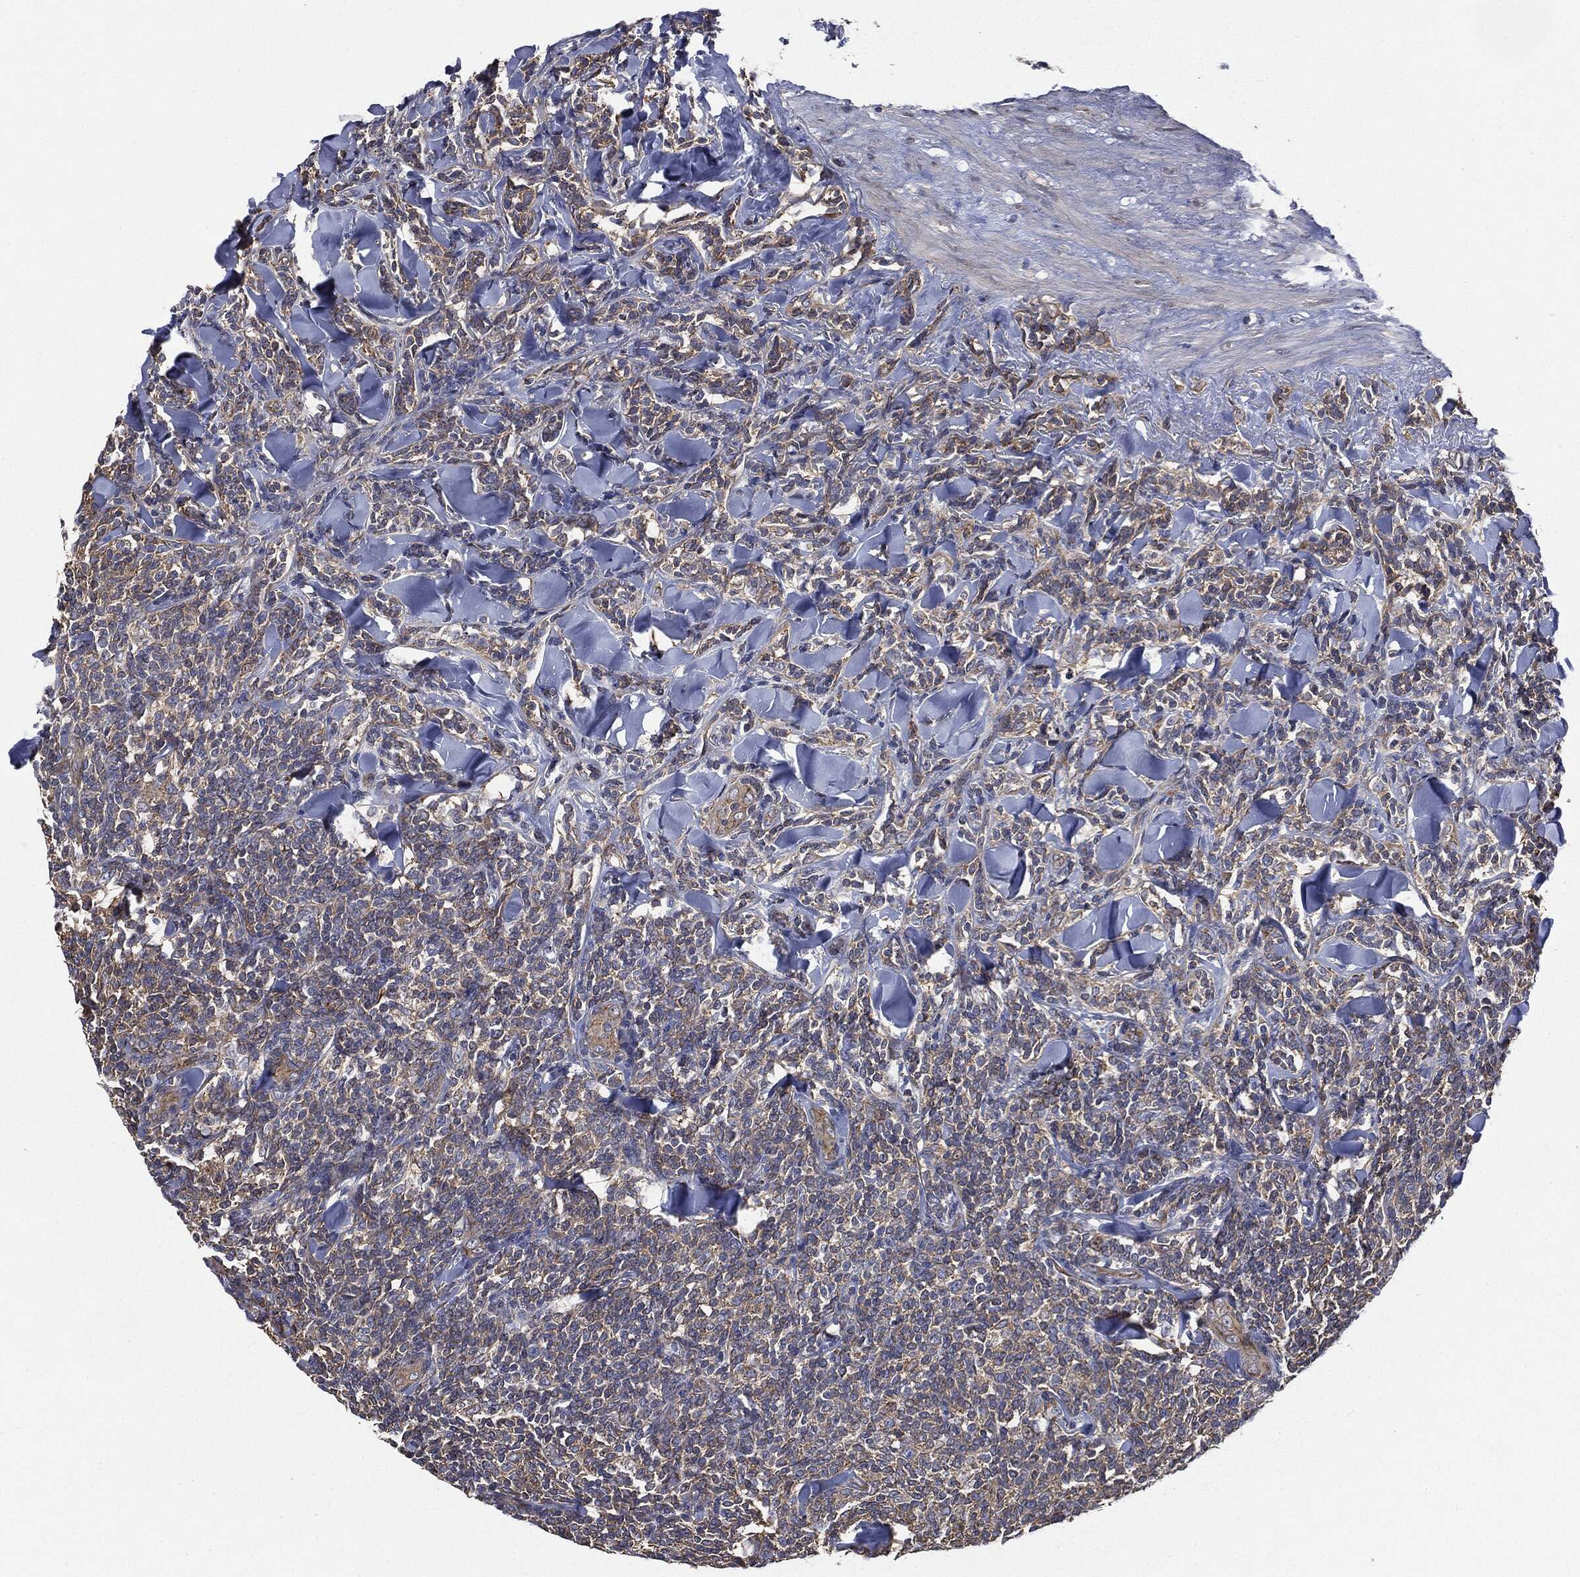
{"staining": {"intensity": "weak", "quantity": "25%-75%", "location": "cytoplasmic/membranous"}, "tissue": "lymphoma", "cell_type": "Tumor cells", "image_type": "cancer", "snomed": [{"axis": "morphology", "description": "Malignant lymphoma, non-Hodgkin's type, Low grade"}, {"axis": "topography", "description": "Lymph node"}], "caption": "Low-grade malignant lymphoma, non-Hodgkin's type stained for a protein shows weak cytoplasmic/membranous positivity in tumor cells.", "gene": "EPS15L1", "patient": {"sex": "female", "age": 56}}